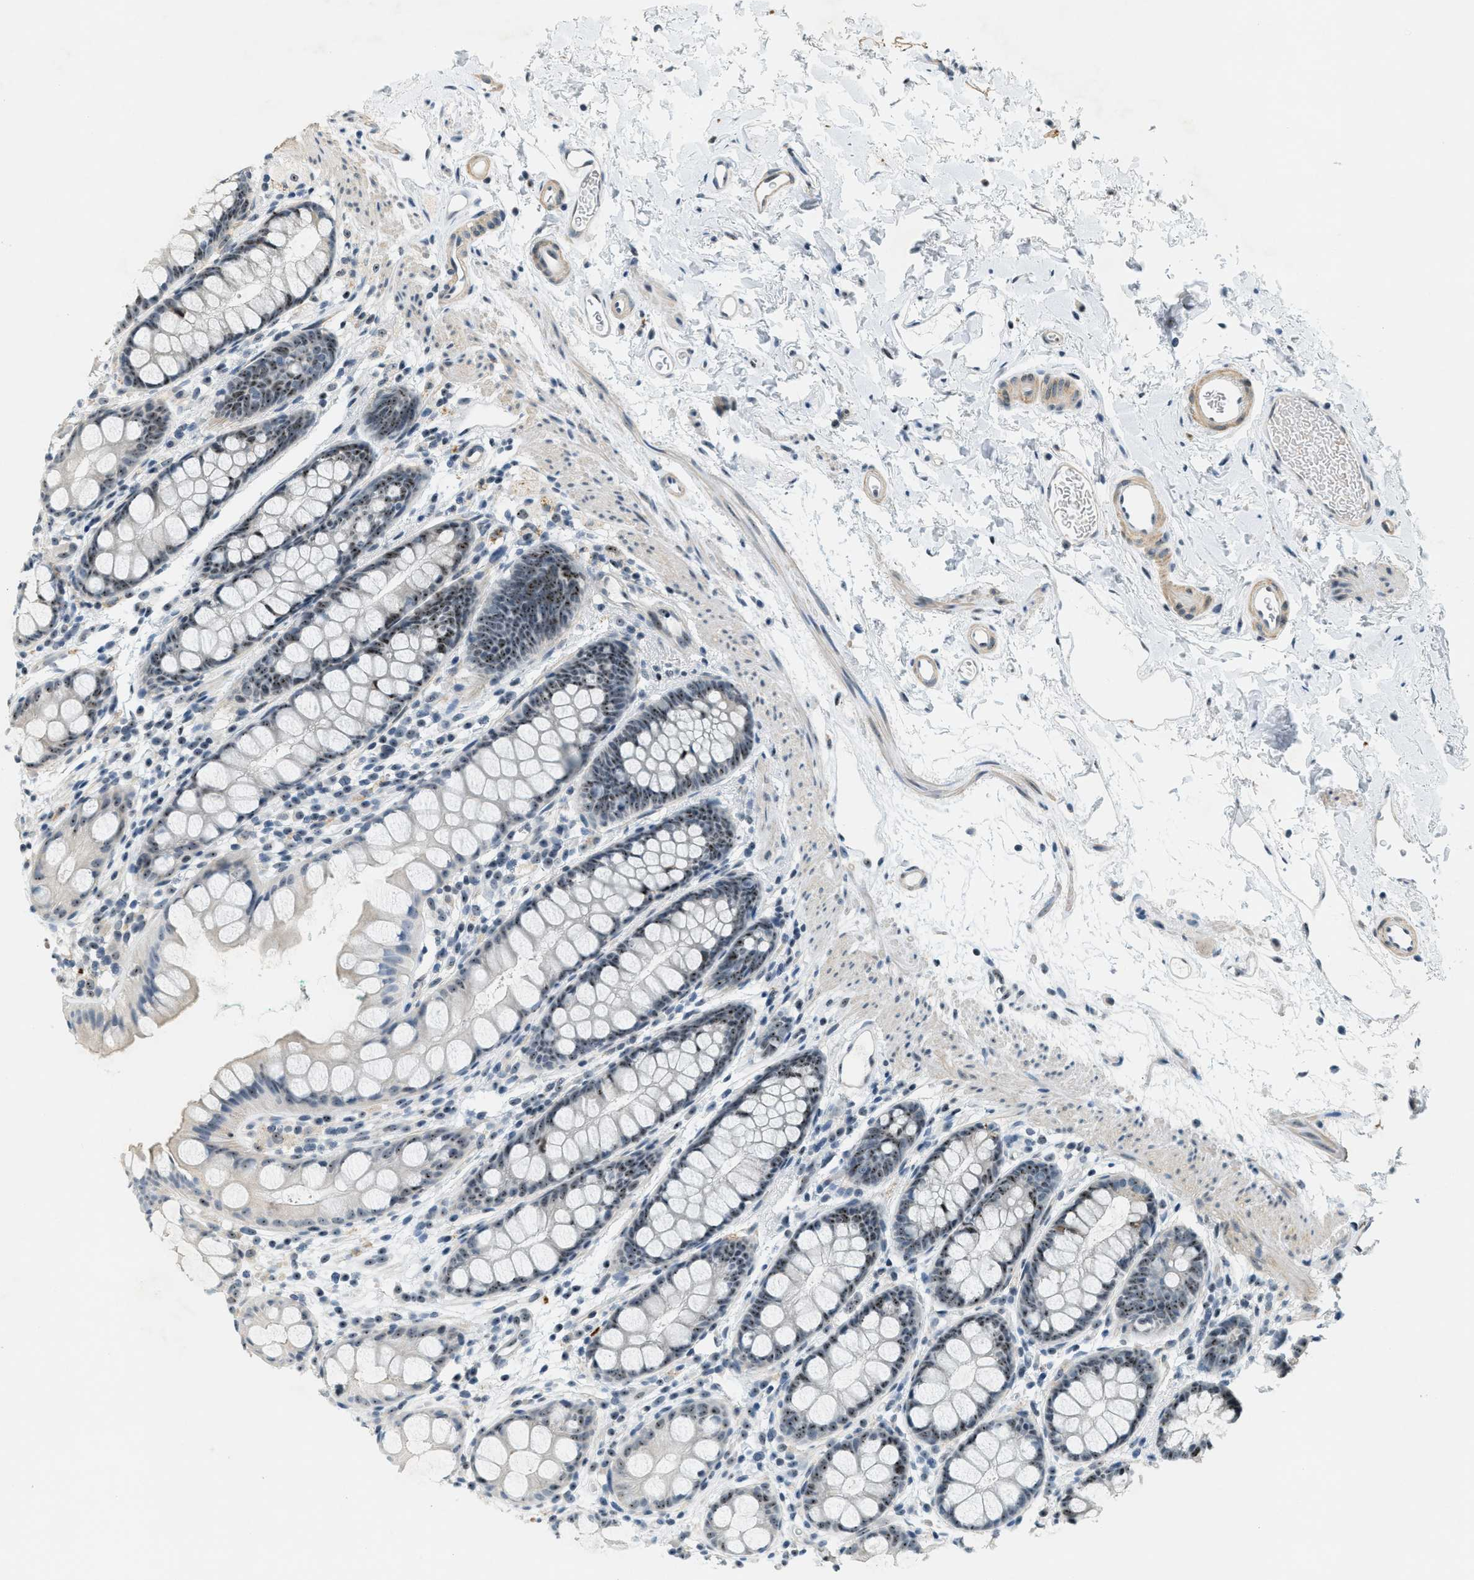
{"staining": {"intensity": "strong", "quantity": "25%-75%", "location": "nuclear"}, "tissue": "rectum", "cell_type": "Glandular cells", "image_type": "normal", "snomed": [{"axis": "morphology", "description": "Normal tissue, NOS"}, {"axis": "topography", "description": "Rectum"}], "caption": "Immunohistochemical staining of benign rectum shows high levels of strong nuclear staining in about 25%-75% of glandular cells. Immunohistochemistry stains the protein of interest in brown and the nuclei are stained blue.", "gene": "DDX47", "patient": {"sex": "female", "age": 65}}